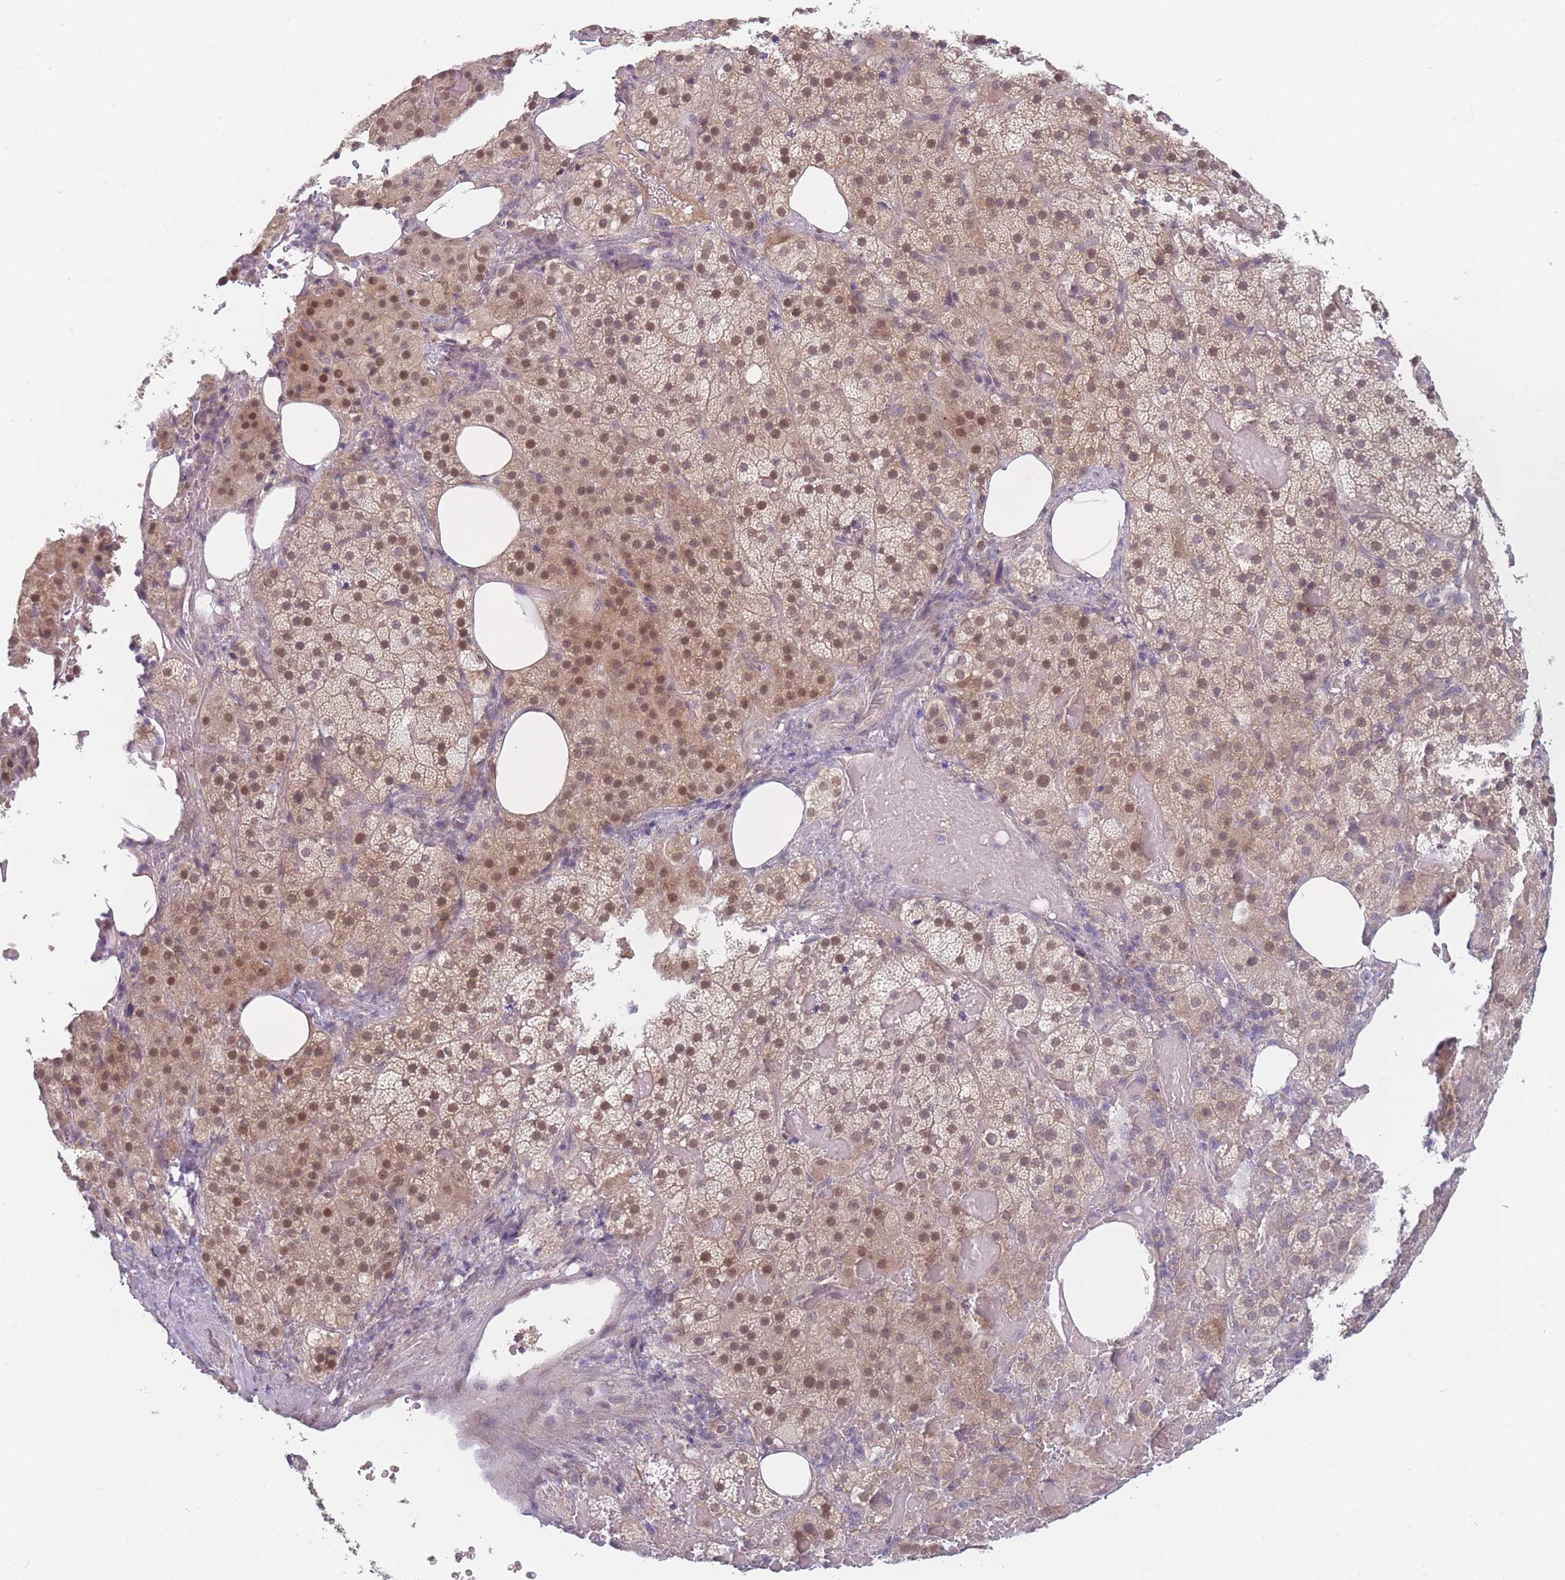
{"staining": {"intensity": "moderate", "quantity": ">75%", "location": "cytoplasmic/membranous,nuclear"}, "tissue": "adrenal gland", "cell_type": "Glandular cells", "image_type": "normal", "snomed": [{"axis": "morphology", "description": "Normal tissue, NOS"}, {"axis": "topography", "description": "Adrenal gland"}], "caption": "Protein staining of normal adrenal gland reveals moderate cytoplasmic/membranous,nuclear positivity in approximately >75% of glandular cells. The protein of interest is stained brown, and the nuclei are stained in blue (DAB (3,3'-diaminobenzidine) IHC with brightfield microscopy, high magnification).", "gene": "ANKRD10", "patient": {"sex": "female", "age": 59}}